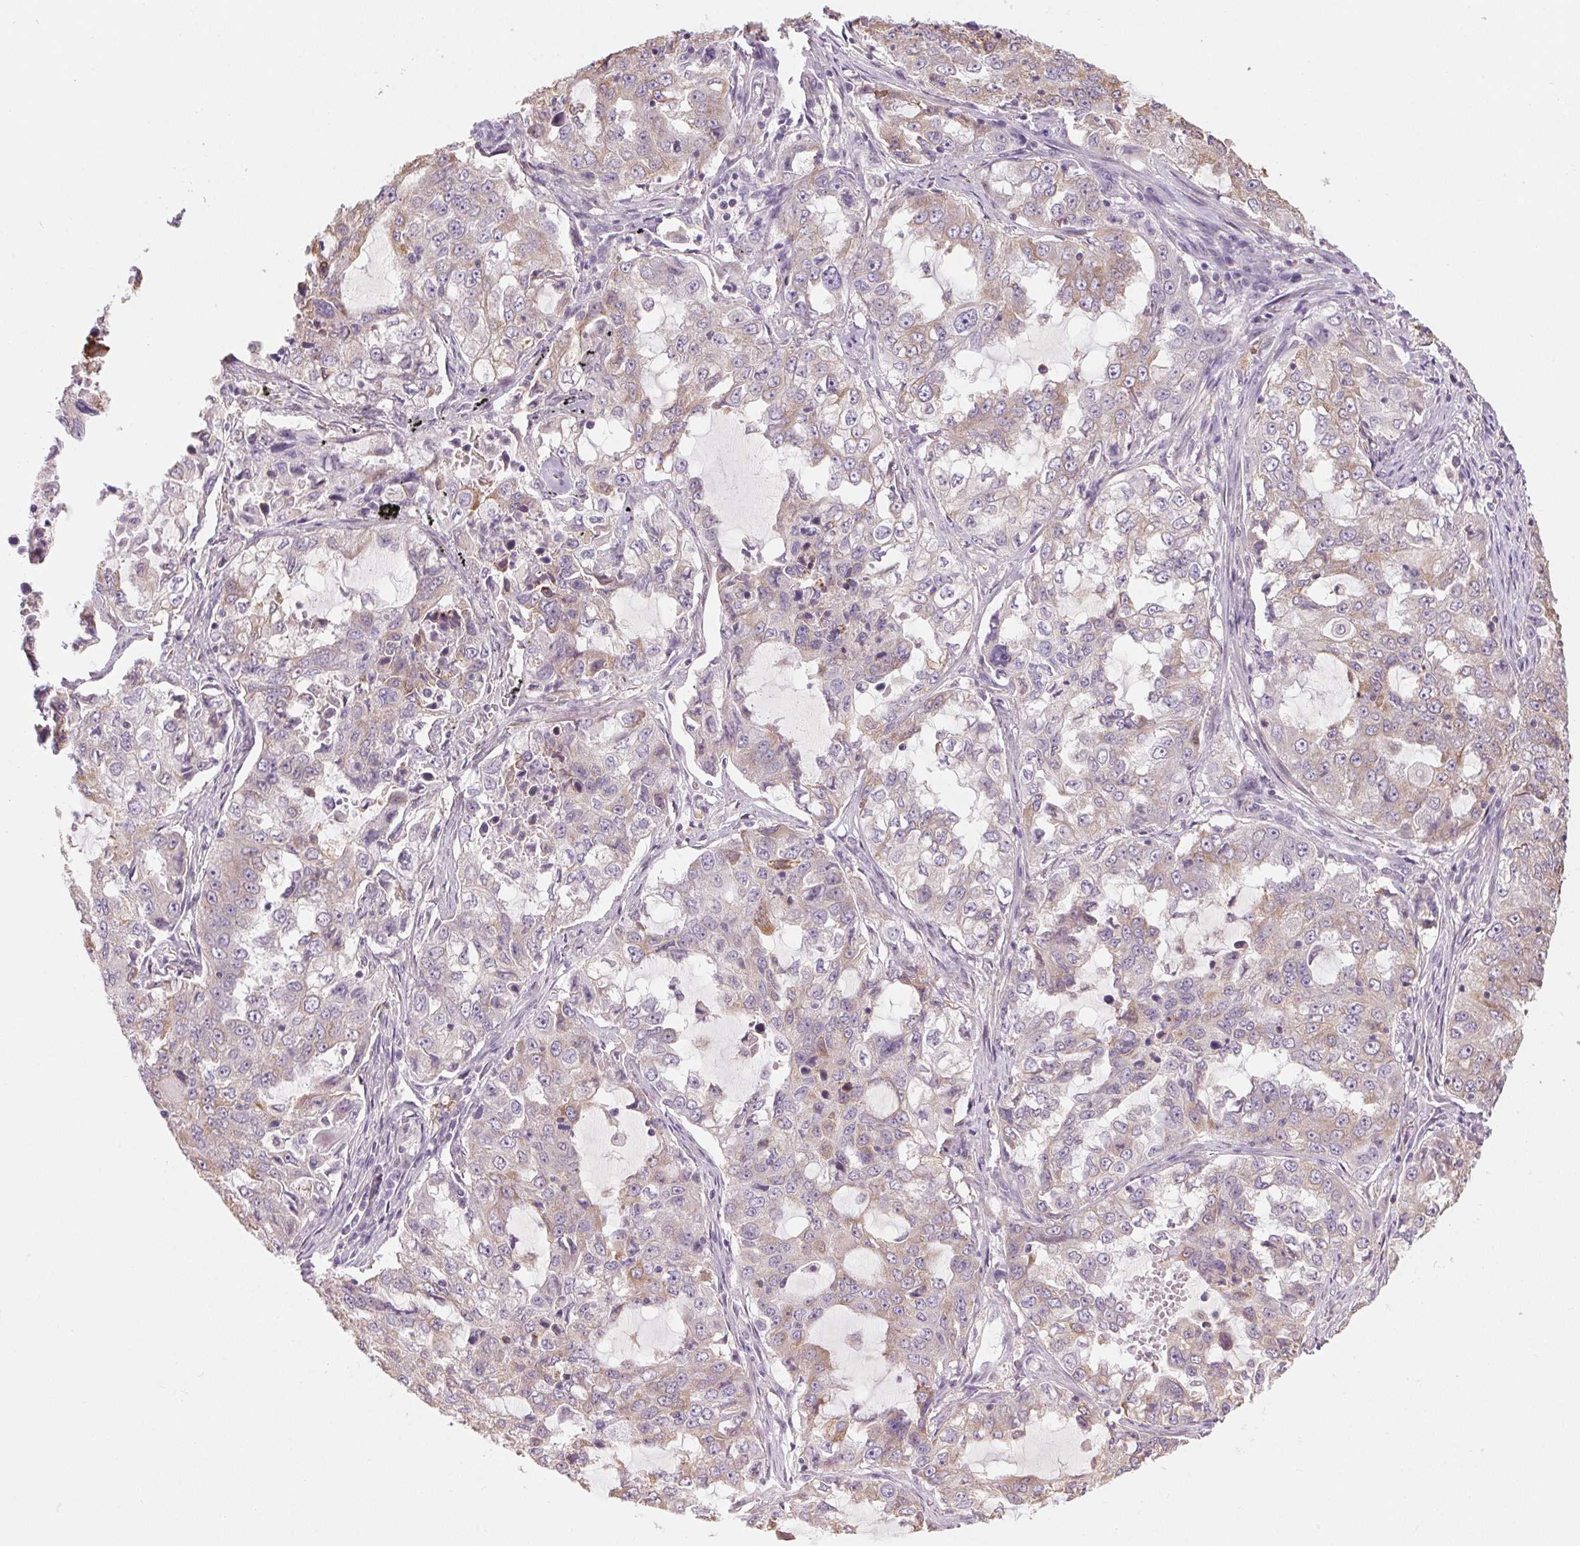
{"staining": {"intensity": "weak", "quantity": "25%-75%", "location": "cytoplasmic/membranous"}, "tissue": "lung cancer", "cell_type": "Tumor cells", "image_type": "cancer", "snomed": [{"axis": "morphology", "description": "Adenocarcinoma, NOS"}, {"axis": "topography", "description": "Lung"}], "caption": "Immunohistochemical staining of lung cancer (adenocarcinoma) demonstrates low levels of weak cytoplasmic/membranous expression in approximately 25%-75% of tumor cells.", "gene": "HHLA2", "patient": {"sex": "female", "age": 61}}